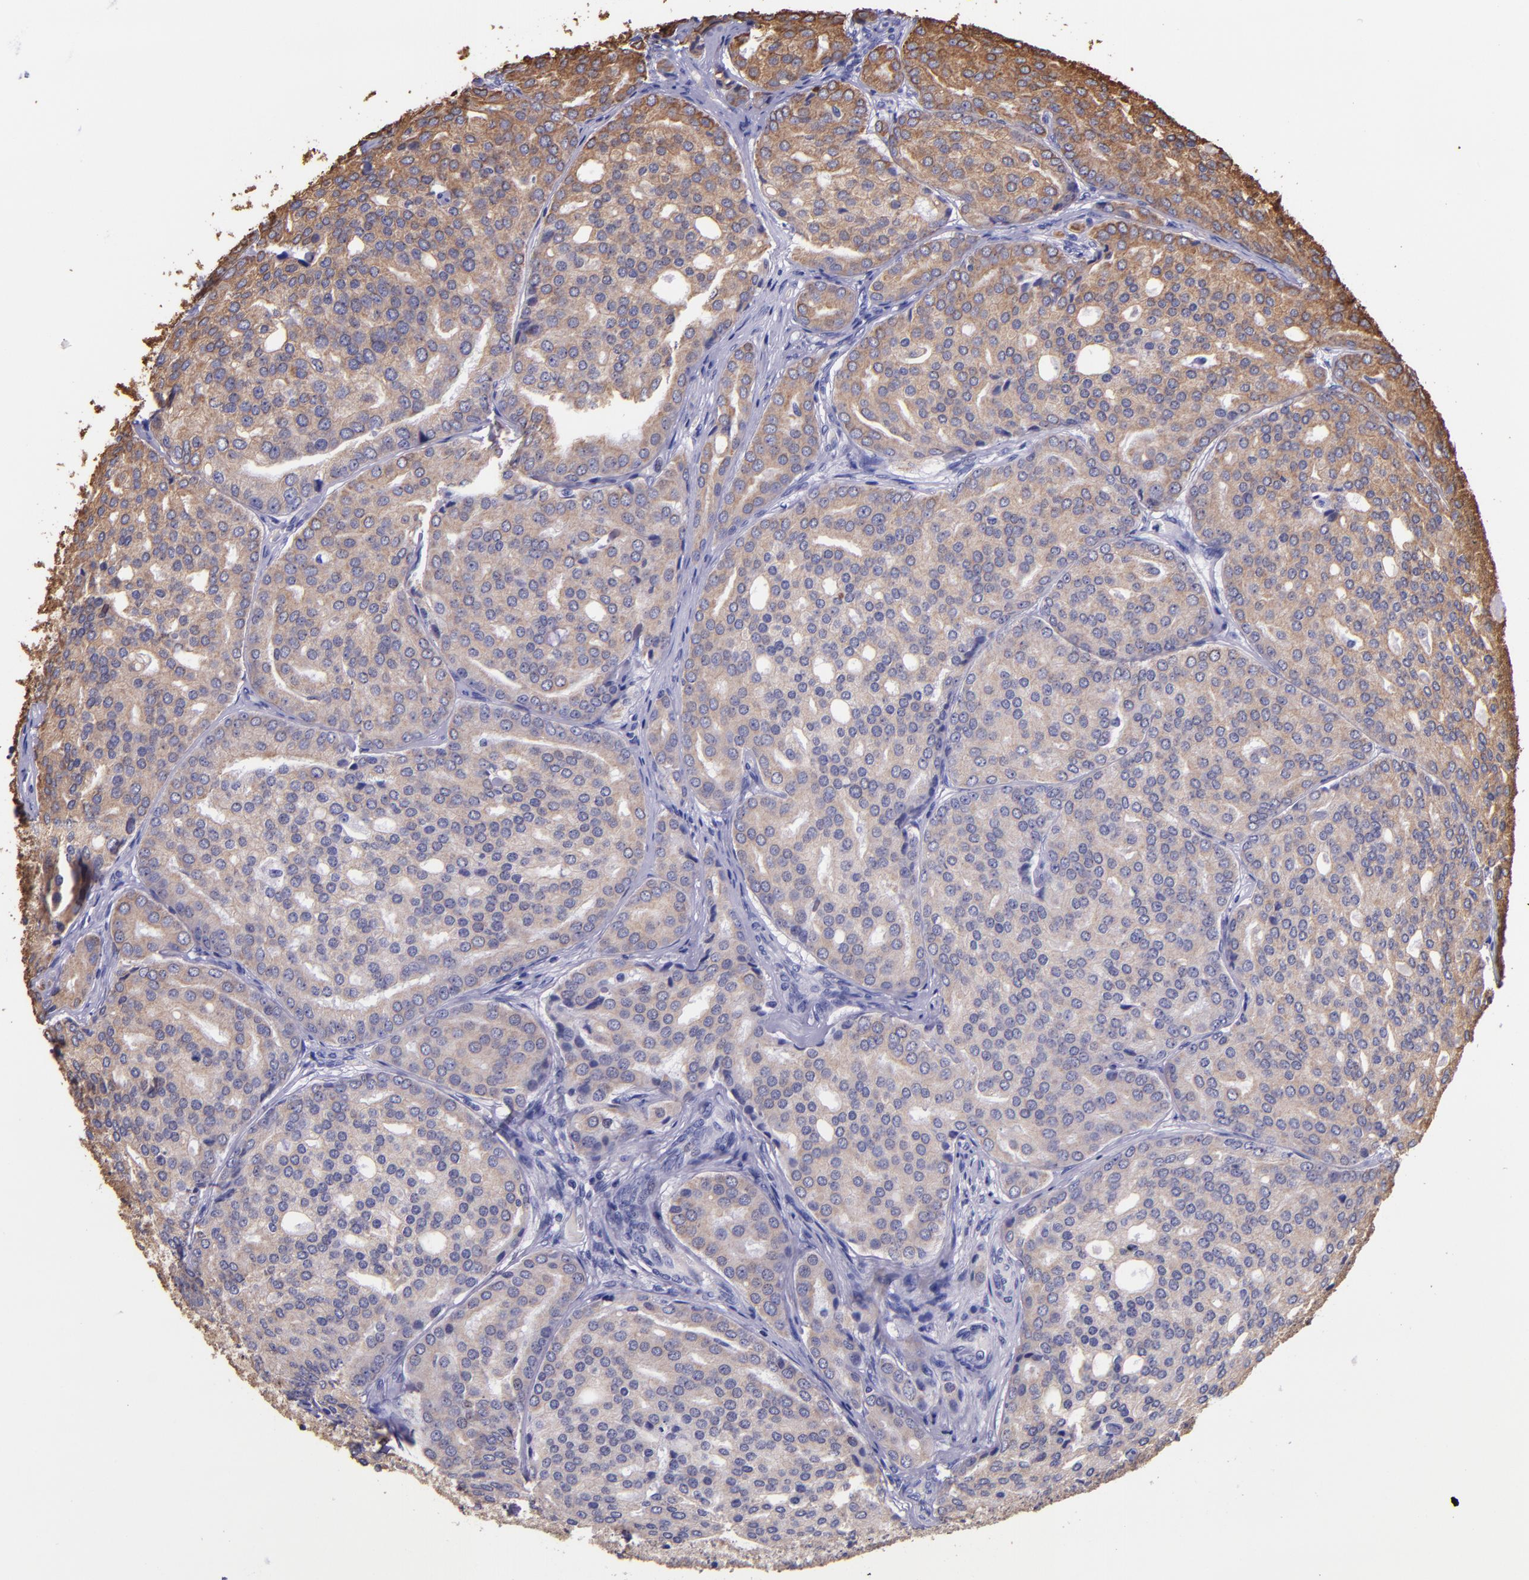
{"staining": {"intensity": "weak", "quantity": ">75%", "location": "cytoplasmic/membranous"}, "tissue": "prostate cancer", "cell_type": "Tumor cells", "image_type": "cancer", "snomed": [{"axis": "morphology", "description": "Adenocarcinoma, High grade"}, {"axis": "topography", "description": "Prostate"}], "caption": "A photomicrograph of prostate cancer (high-grade adenocarcinoma) stained for a protein exhibits weak cytoplasmic/membranous brown staining in tumor cells.", "gene": "KRT4", "patient": {"sex": "male", "age": 64}}